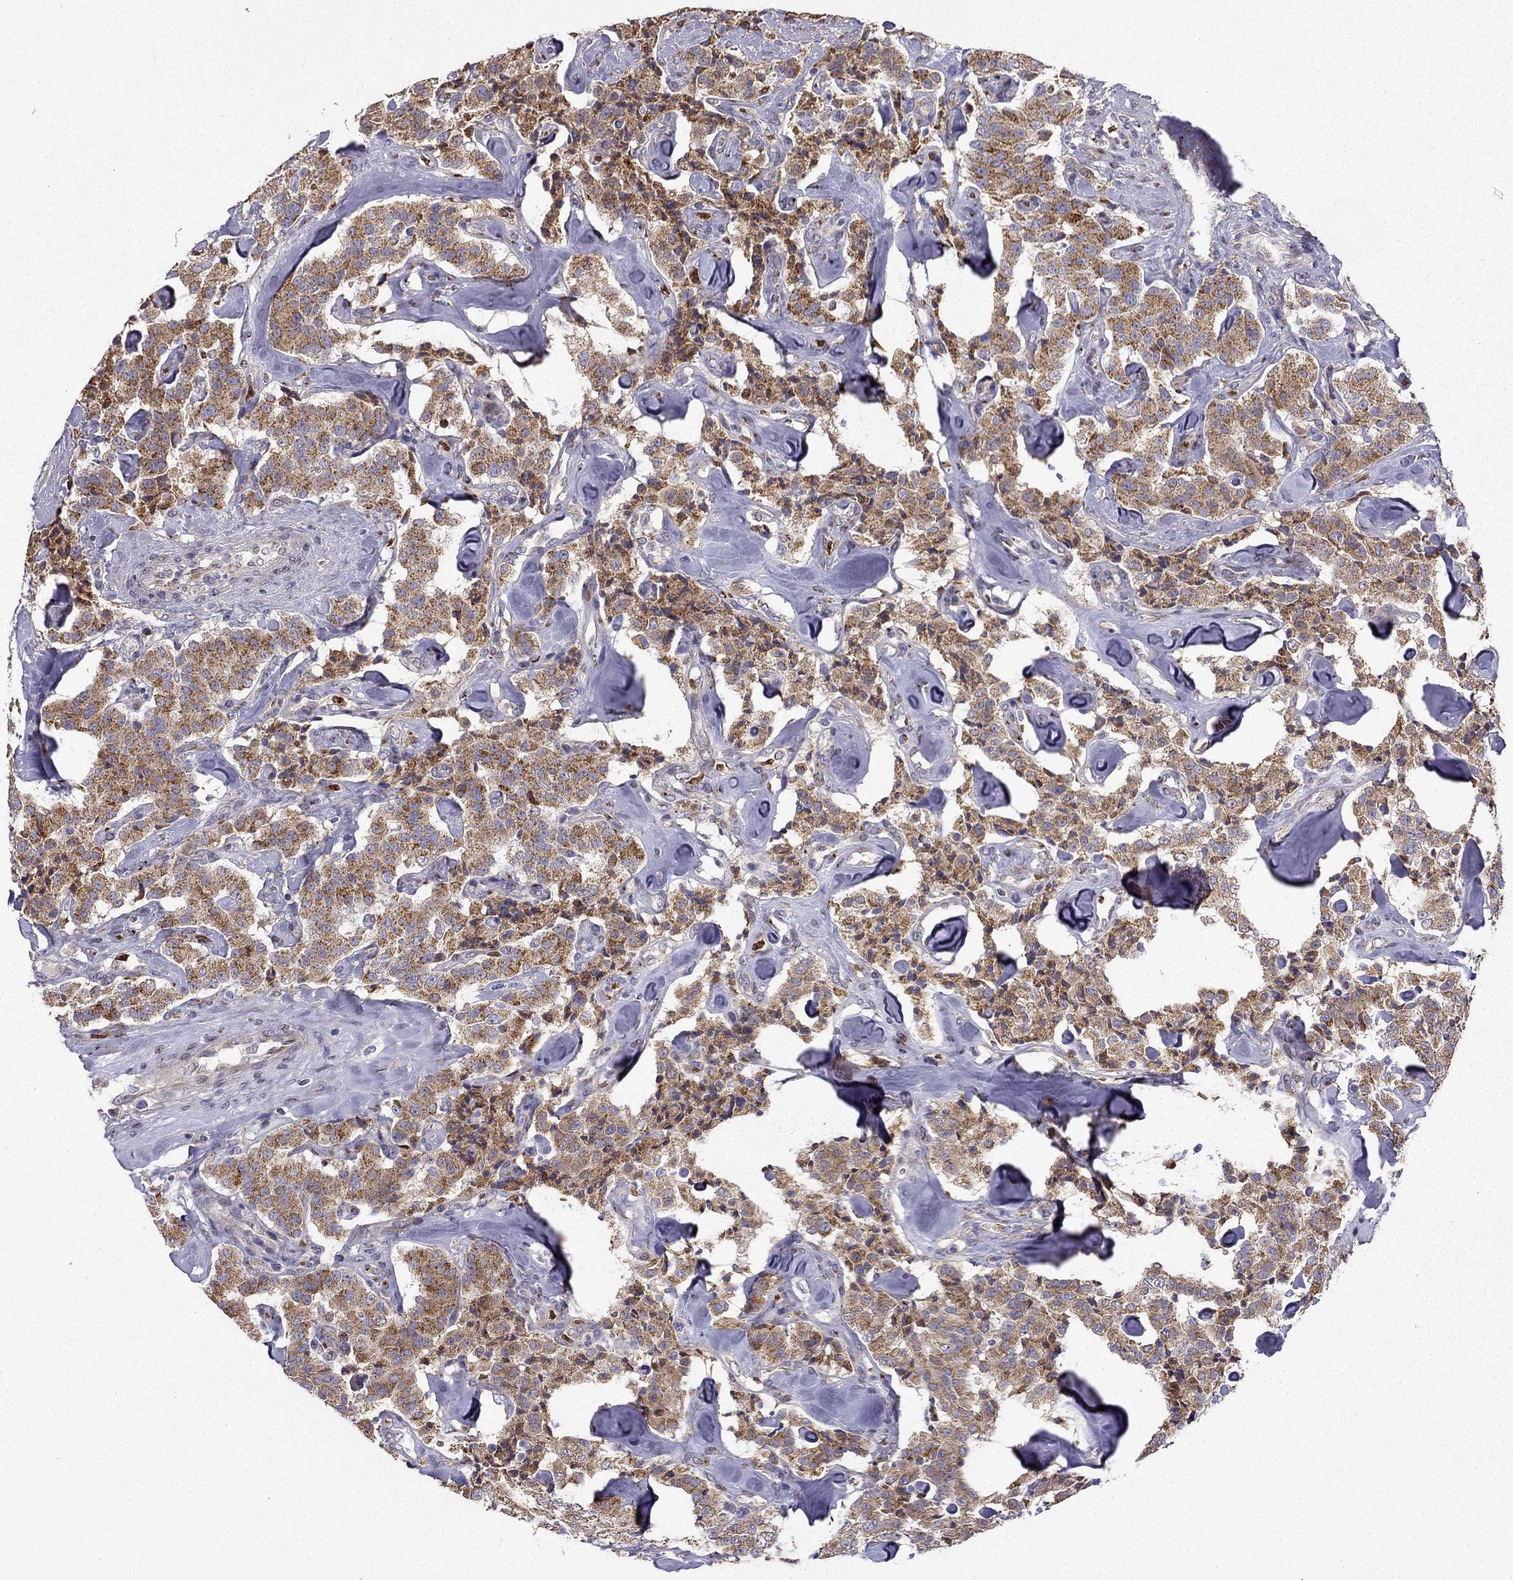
{"staining": {"intensity": "moderate", "quantity": ">75%", "location": "cytoplasmic/membranous"}, "tissue": "carcinoid", "cell_type": "Tumor cells", "image_type": "cancer", "snomed": [{"axis": "morphology", "description": "Carcinoid, malignant, NOS"}, {"axis": "topography", "description": "Pancreas"}], "caption": "The photomicrograph displays immunohistochemical staining of malignant carcinoid. There is moderate cytoplasmic/membranous expression is appreciated in approximately >75% of tumor cells.", "gene": "B4GALT7", "patient": {"sex": "male", "age": 41}}